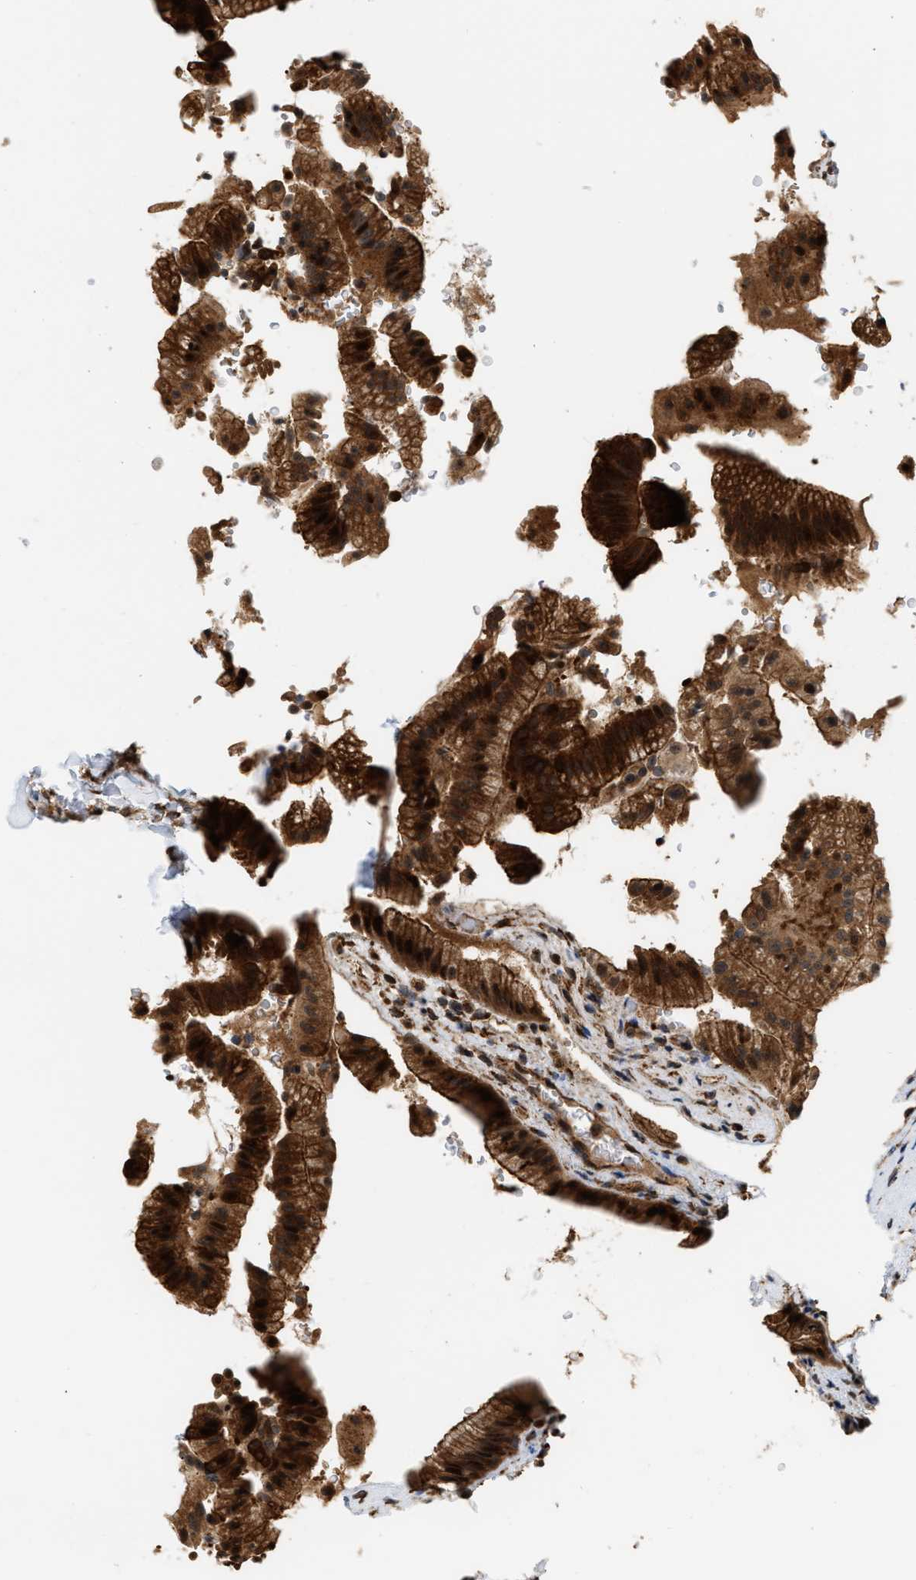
{"staining": {"intensity": "strong", "quantity": ">75%", "location": "cytoplasmic/membranous"}, "tissue": "gallbladder", "cell_type": "Glandular cells", "image_type": "normal", "snomed": [{"axis": "morphology", "description": "Normal tissue, NOS"}, {"axis": "topography", "description": "Gallbladder"}], "caption": "Immunohistochemistry (IHC) staining of benign gallbladder, which displays high levels of strong cytoplasmic/membranous expression in approximately >75% of glandular cells indicating strong cytoplasmic/membranous protein staining. The staining was performed using DAB (brown) for protein detection and nuclei were counterstained in hematoxylin (blue).", "gene": "IQCE", "patient": {"sex": "male", "age": 49}}